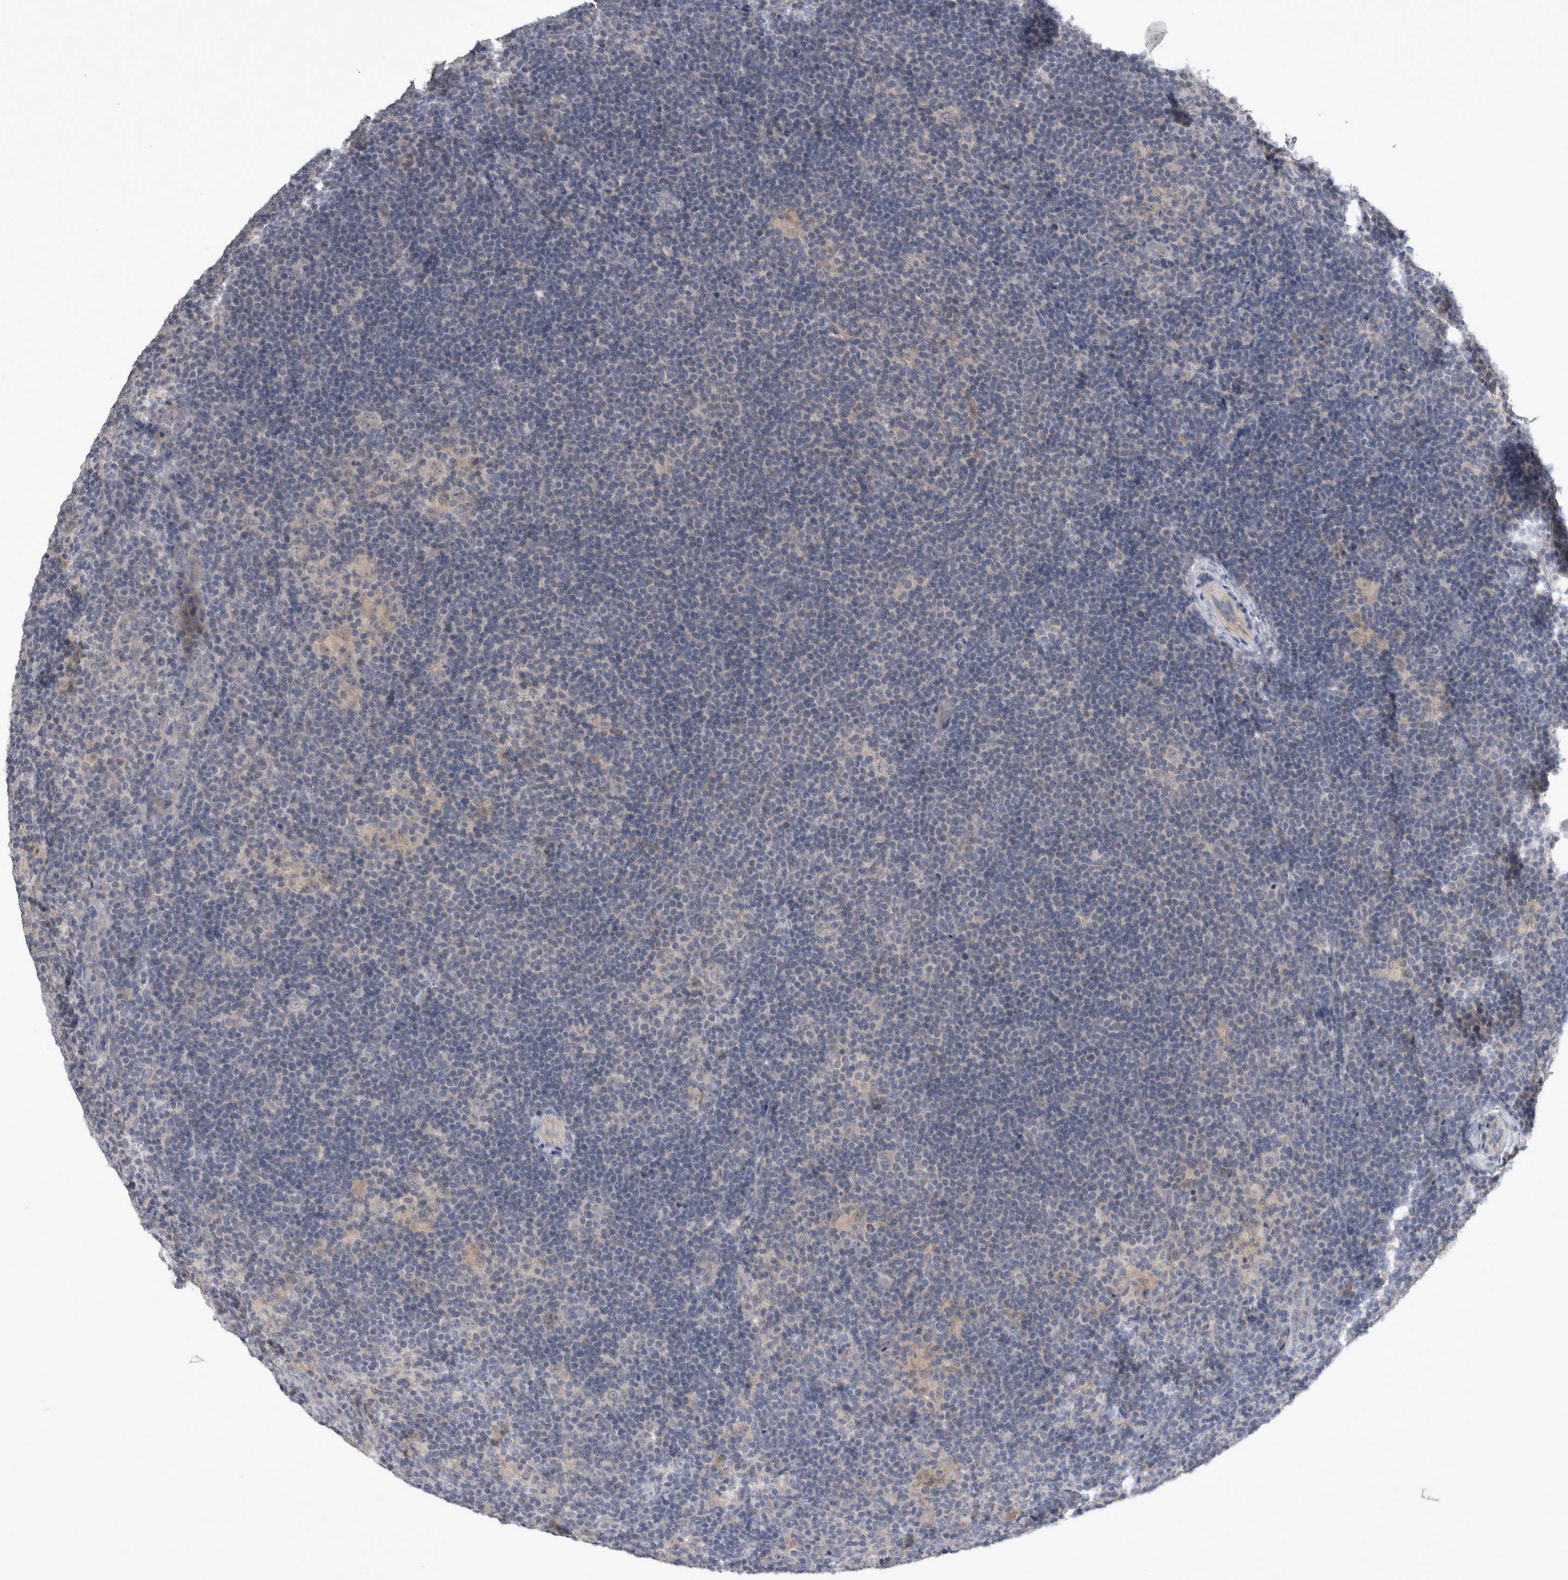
{"staining": {"intensity": "negative", "quantity": "none", "location": "none"}, "tissue": "lymphoma", "cell_type": "Tumor cells", "image_type": "cancer", "snomed": [{"axis": "morphology", "description": "Hodgkin's disease, NOS"}, {"axis": "topography", "description": "Lymph node"}], "caption": "A high-resolution image shows IHC staining of Hodgkin's disease, which shows no significant staining in tumor cells.", "gene": "SLC22A11", "patient": {"sex": "female", "age": 57}}